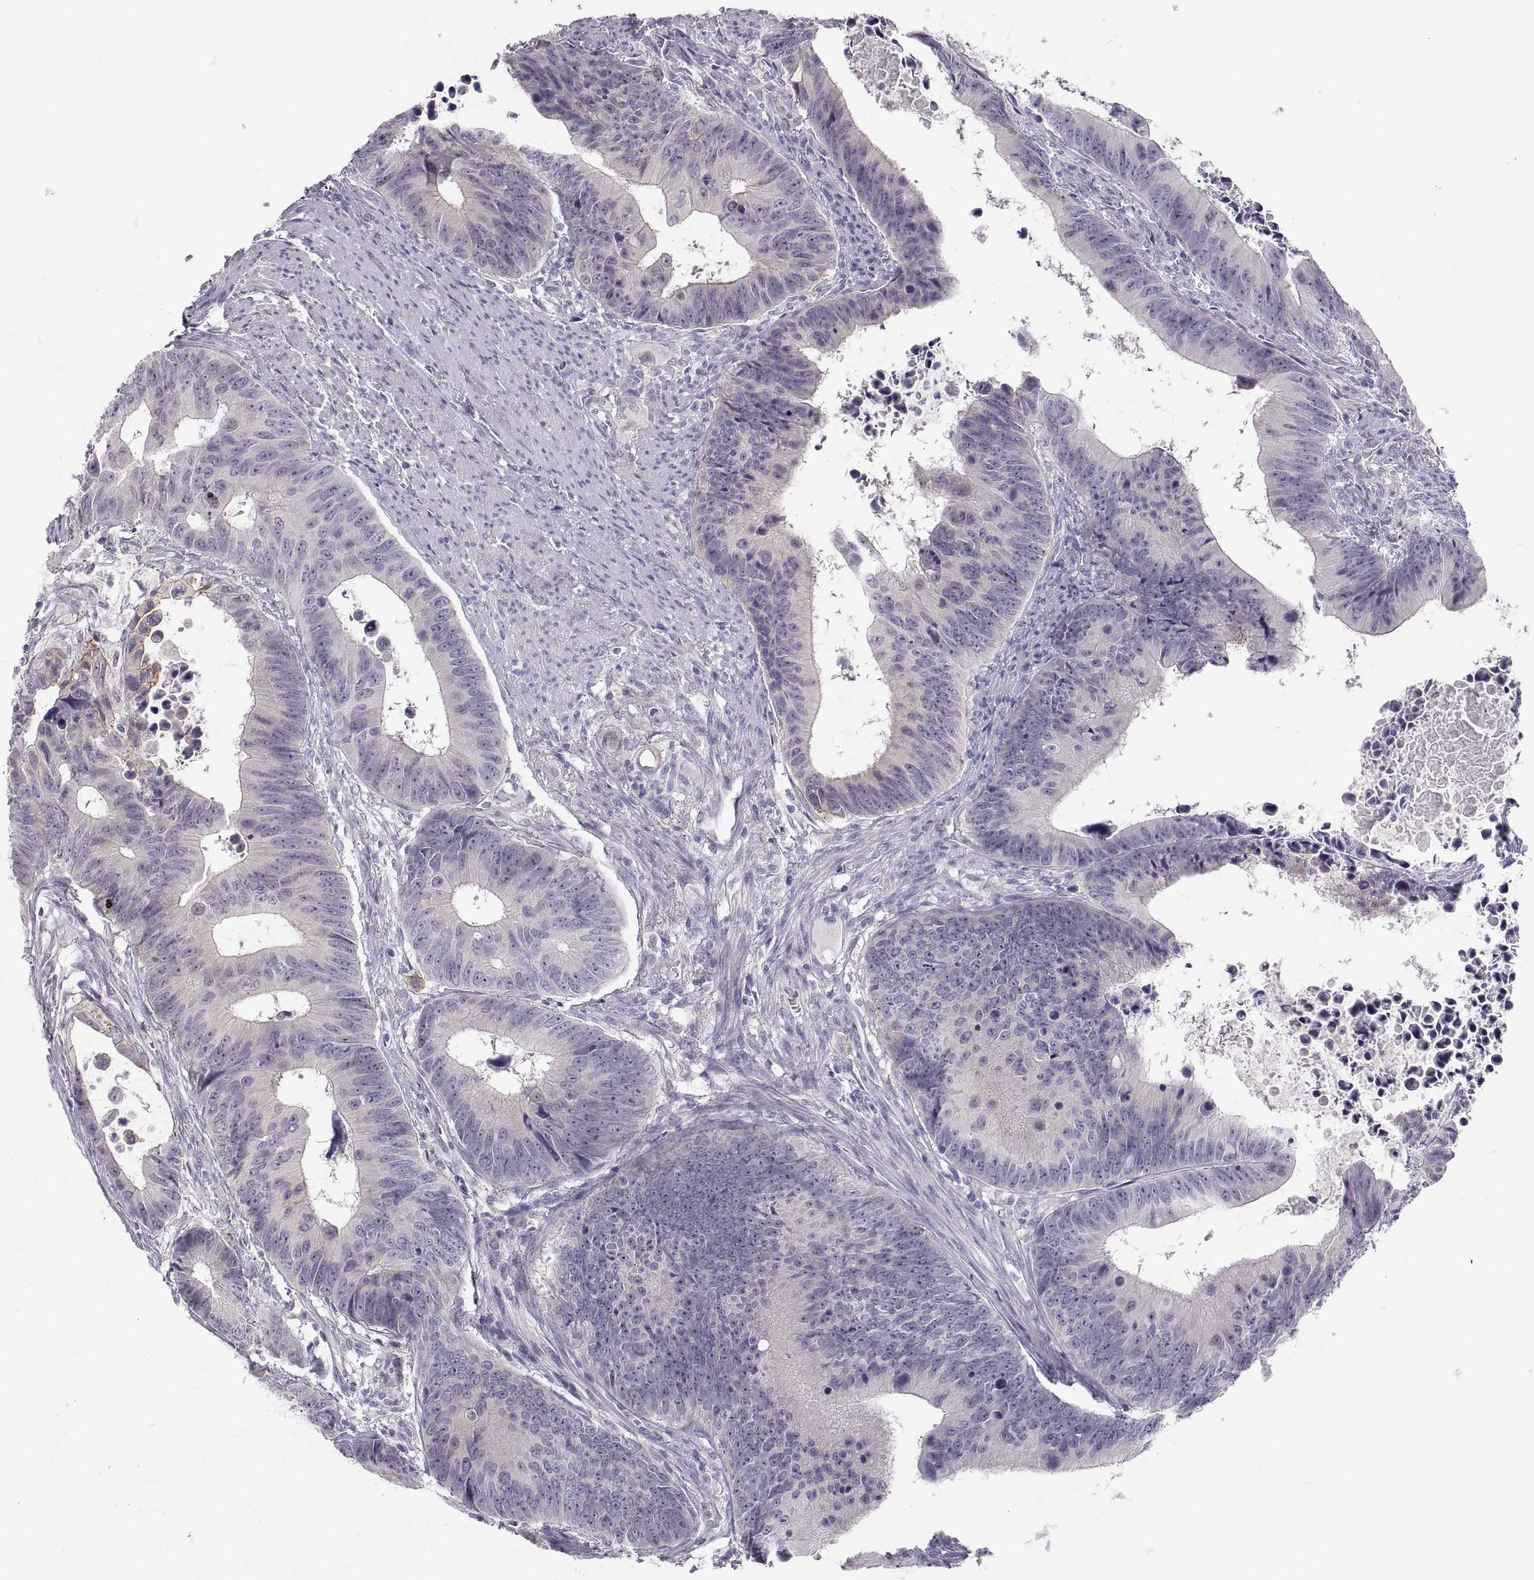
{"staining": {"intensity": "negative", "quantity": "none", "location": "none"}, "tissue": "colorectal cancer", "cell_type": "Tumor cells", "image_type": "cancer", "snomed": [{"axis": "morphology", "description": "Adenocarcinoma, NOS"}, {"axis": "topography", "description": "Colon"}], "caption": "IHC of adenocarcinoma (colorectal) demonstrates no expression in tumor cells.", "gene": "ZNF185", "patient": {"sex": "female", "age": 87}}